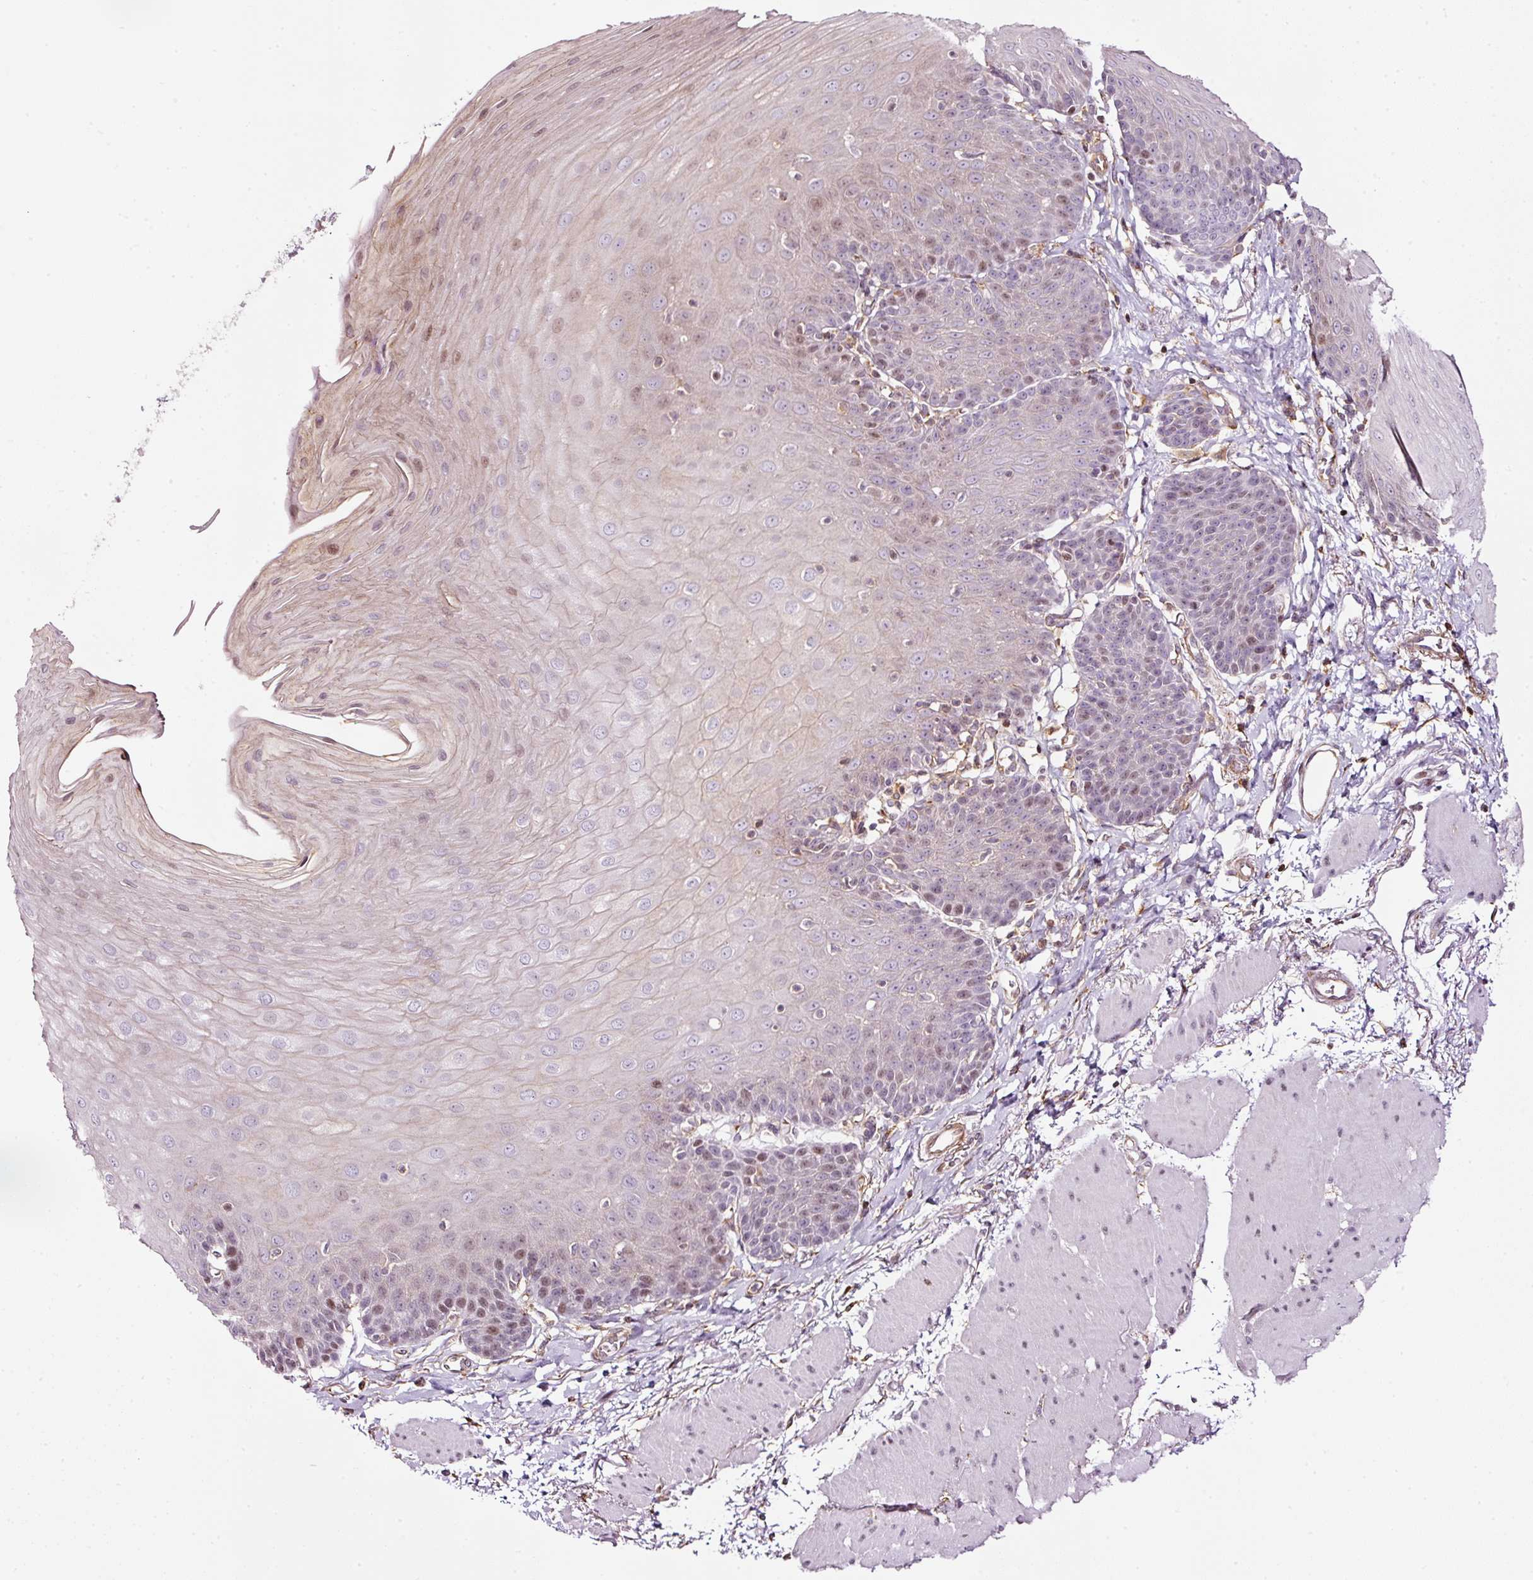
{"staining": {"intensity": "weak", "quantity": "25%-75%", "location": "cytoplasmic/membranous,nuclear"}, "tissue": "esophagus", "cell_type": "Squamous epithelial cells", "image_type": "normal", "snomed": [{"axis": "morphology", "description": "Normal tissue, NOS"}, {"axis": "topography", "description": "Esophagus"}], "caption": "The immunohistochemical stain shows weak cytoplasmic/membranous,nuclear expression in squamous epithelial cells of unremarkable esophagus. (Stains: DAB in brown, nuclei in blue, Microscopy: brightfield microscopy at high magnification).", "gene": "SCNM1", "patient": {"sex": "female", "age": 81}}